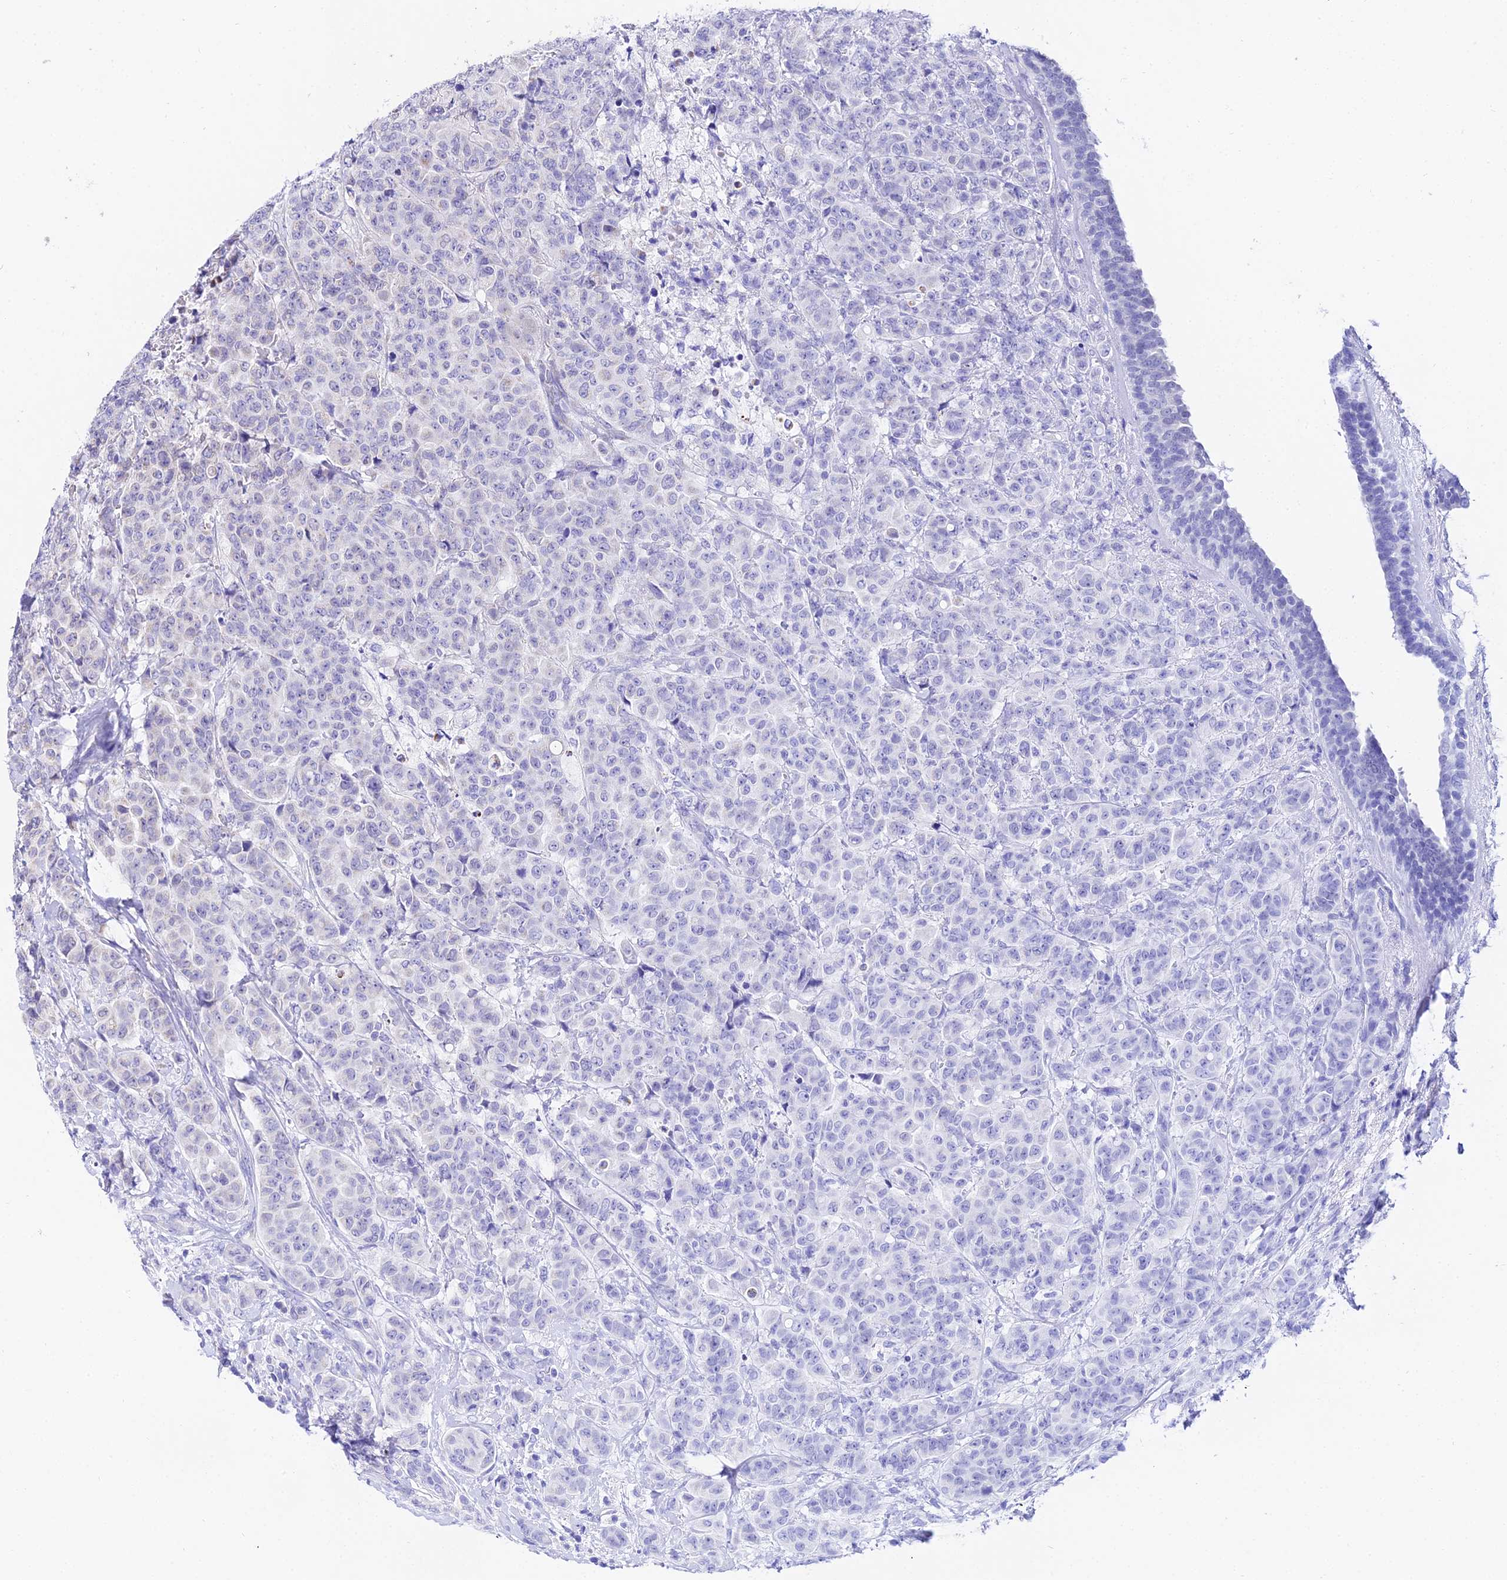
{"staining": {"intensity": "moderate", "quantity": "<25%", "location": "cytoplasmic/membranous"}, "tissue": "breast cancer", "cell_type": "Tumor cells", "image_type": "cancer", "snomed": [{"axis": "morphology", "description": "Duct carcinoma"}, {"axis": "topography", "description": "Breast"}], "caption": "A brown stain shows moderate cytoplasmic/membranous expression of a protein in breast infiltrating ductal carcinoma tumor cells.", "gene": "ATP5PB", "patient": {"sex": "female", "age": 40}}